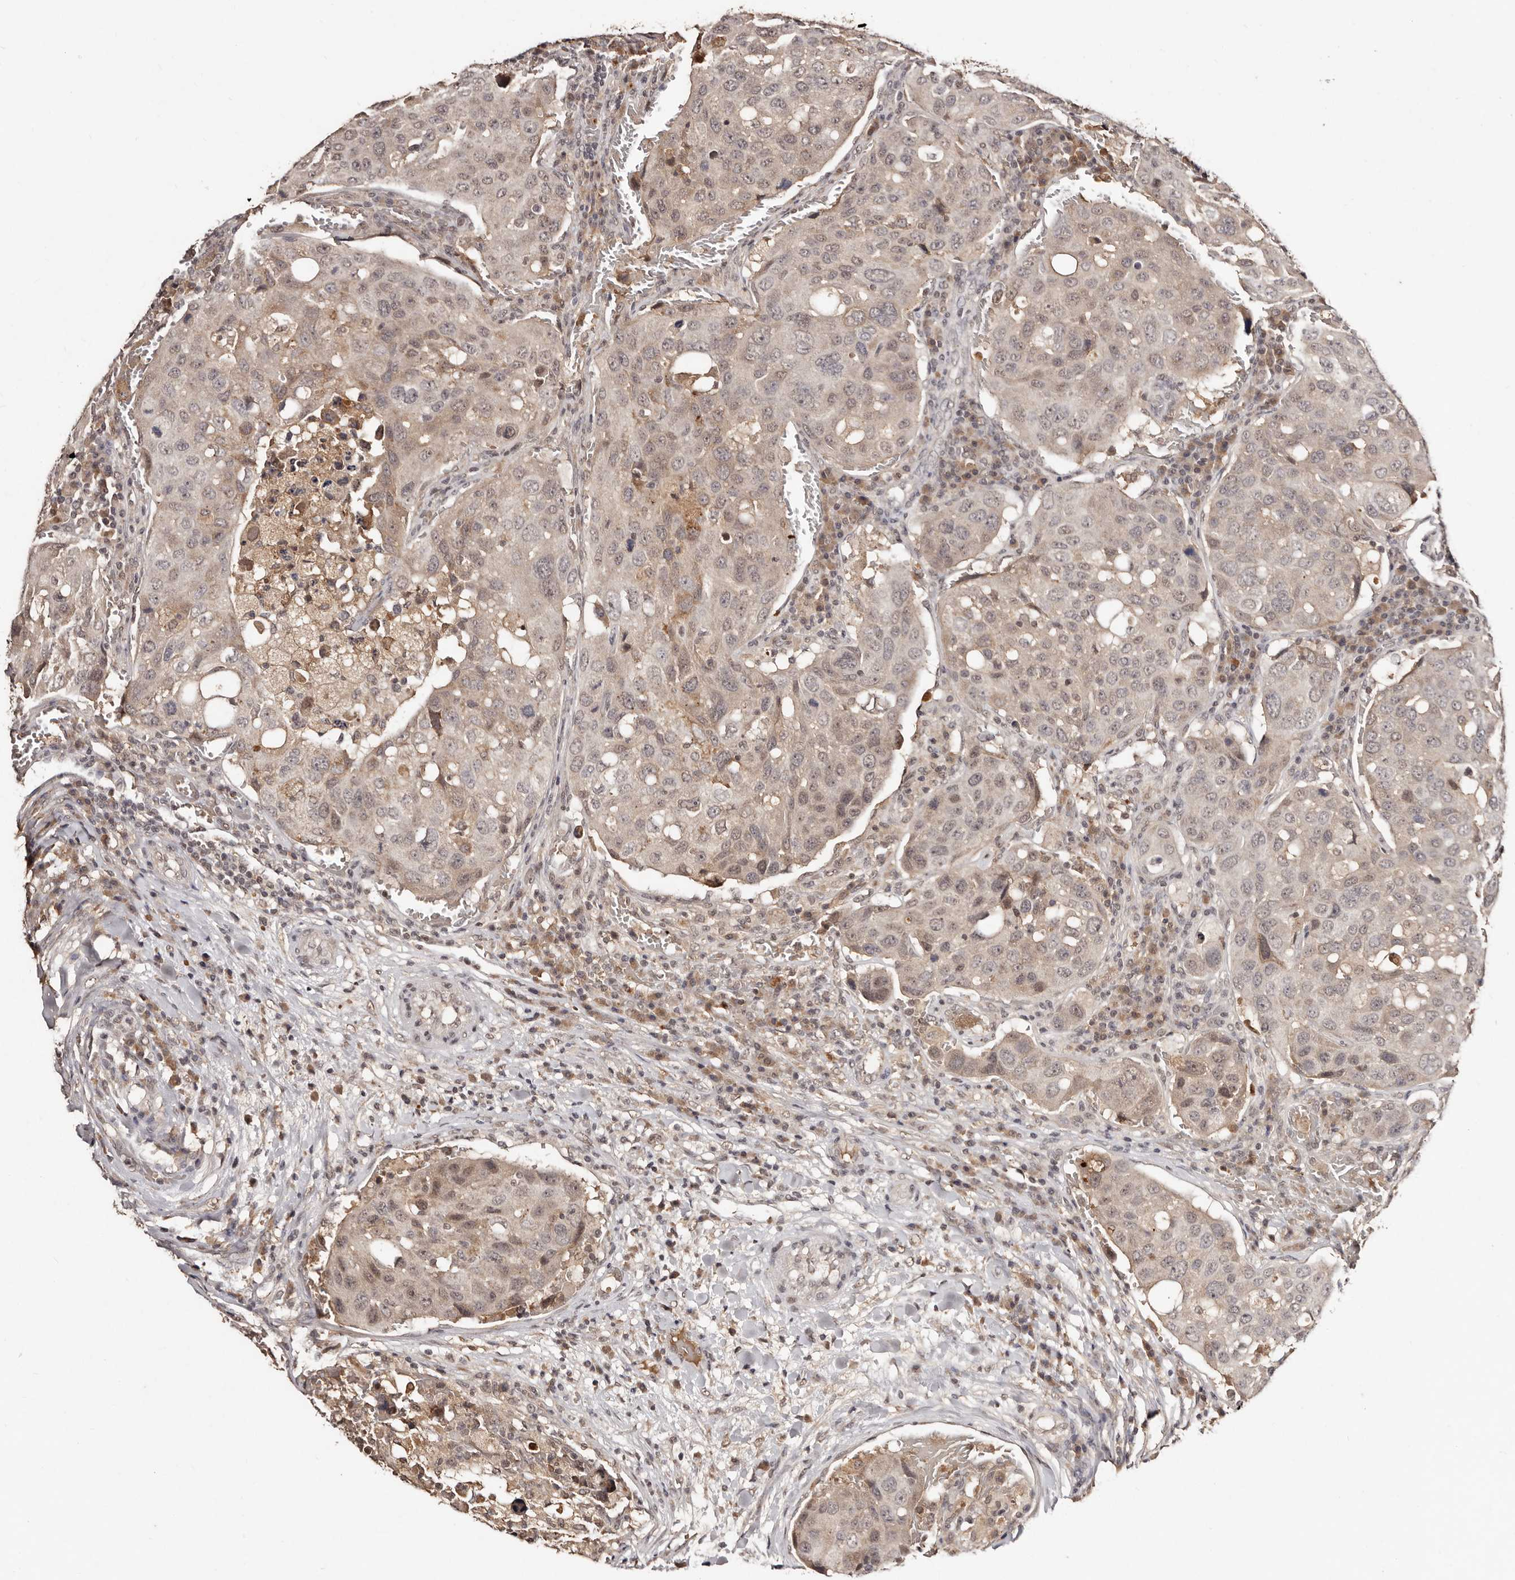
{"staining": {"intensity": "weak", "quantity": "25%-75%", "location": "cytoplasmic/membranous,nuclear"}, "tissue": "urothelial cancer", "cell_type": "Tumor cells", "image_type": "cancer", "snomed": [{"axis": "morphology", "description": "Urothelial carcinoma, High grade"}, {"axis": "topography", "description": "Lymph node"}, {"axis": "topography", "description": "Urinary bladder"}], "caption": "The immunohistochemical stain shows weak cytoplasmic/membranous and nuclear expression in tumor cells of urothelial carcinoma (high-grade) tissue.", "gene": "BICRAL", "patient": {"sex": "male", "age": 51}}